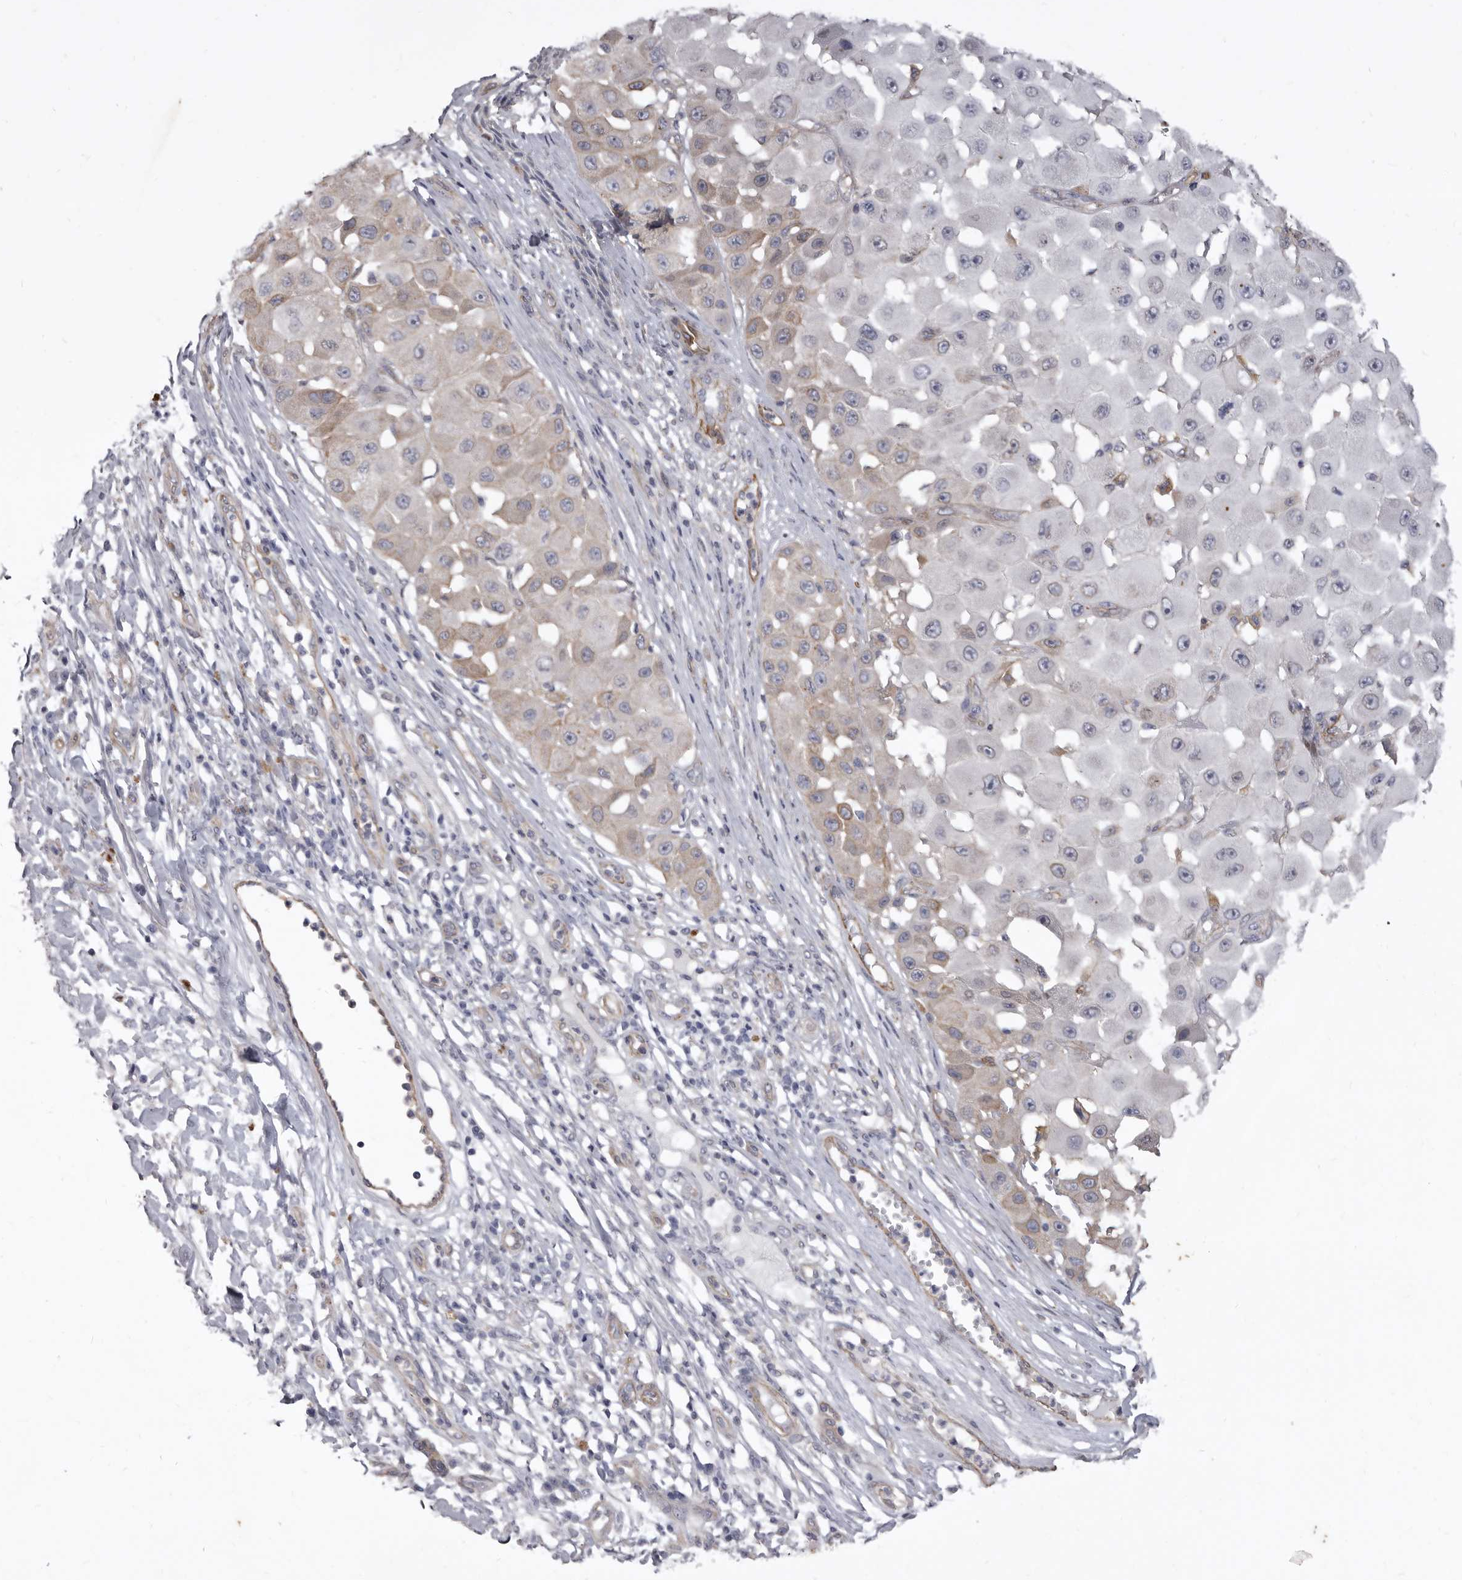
{"staining": {"intensity": "weak", "quantity": "<25%", "location": "cytoplasmic/membranous"}, "tissue": "melanoma", "cell_type": "Tumor cells", "image_type": "cancer", "snomed": [{"axis": "morphology", "description": "Malignant melanoma, NOS"}, {"axis": "topography", "description": "Skin"}], "caption": "Immunohistochemical staining of melanoma demonstrates no significant positivity in tumor cells.", "gene": "P2RX6", "patient": {"sex": "female", "age": 81}}